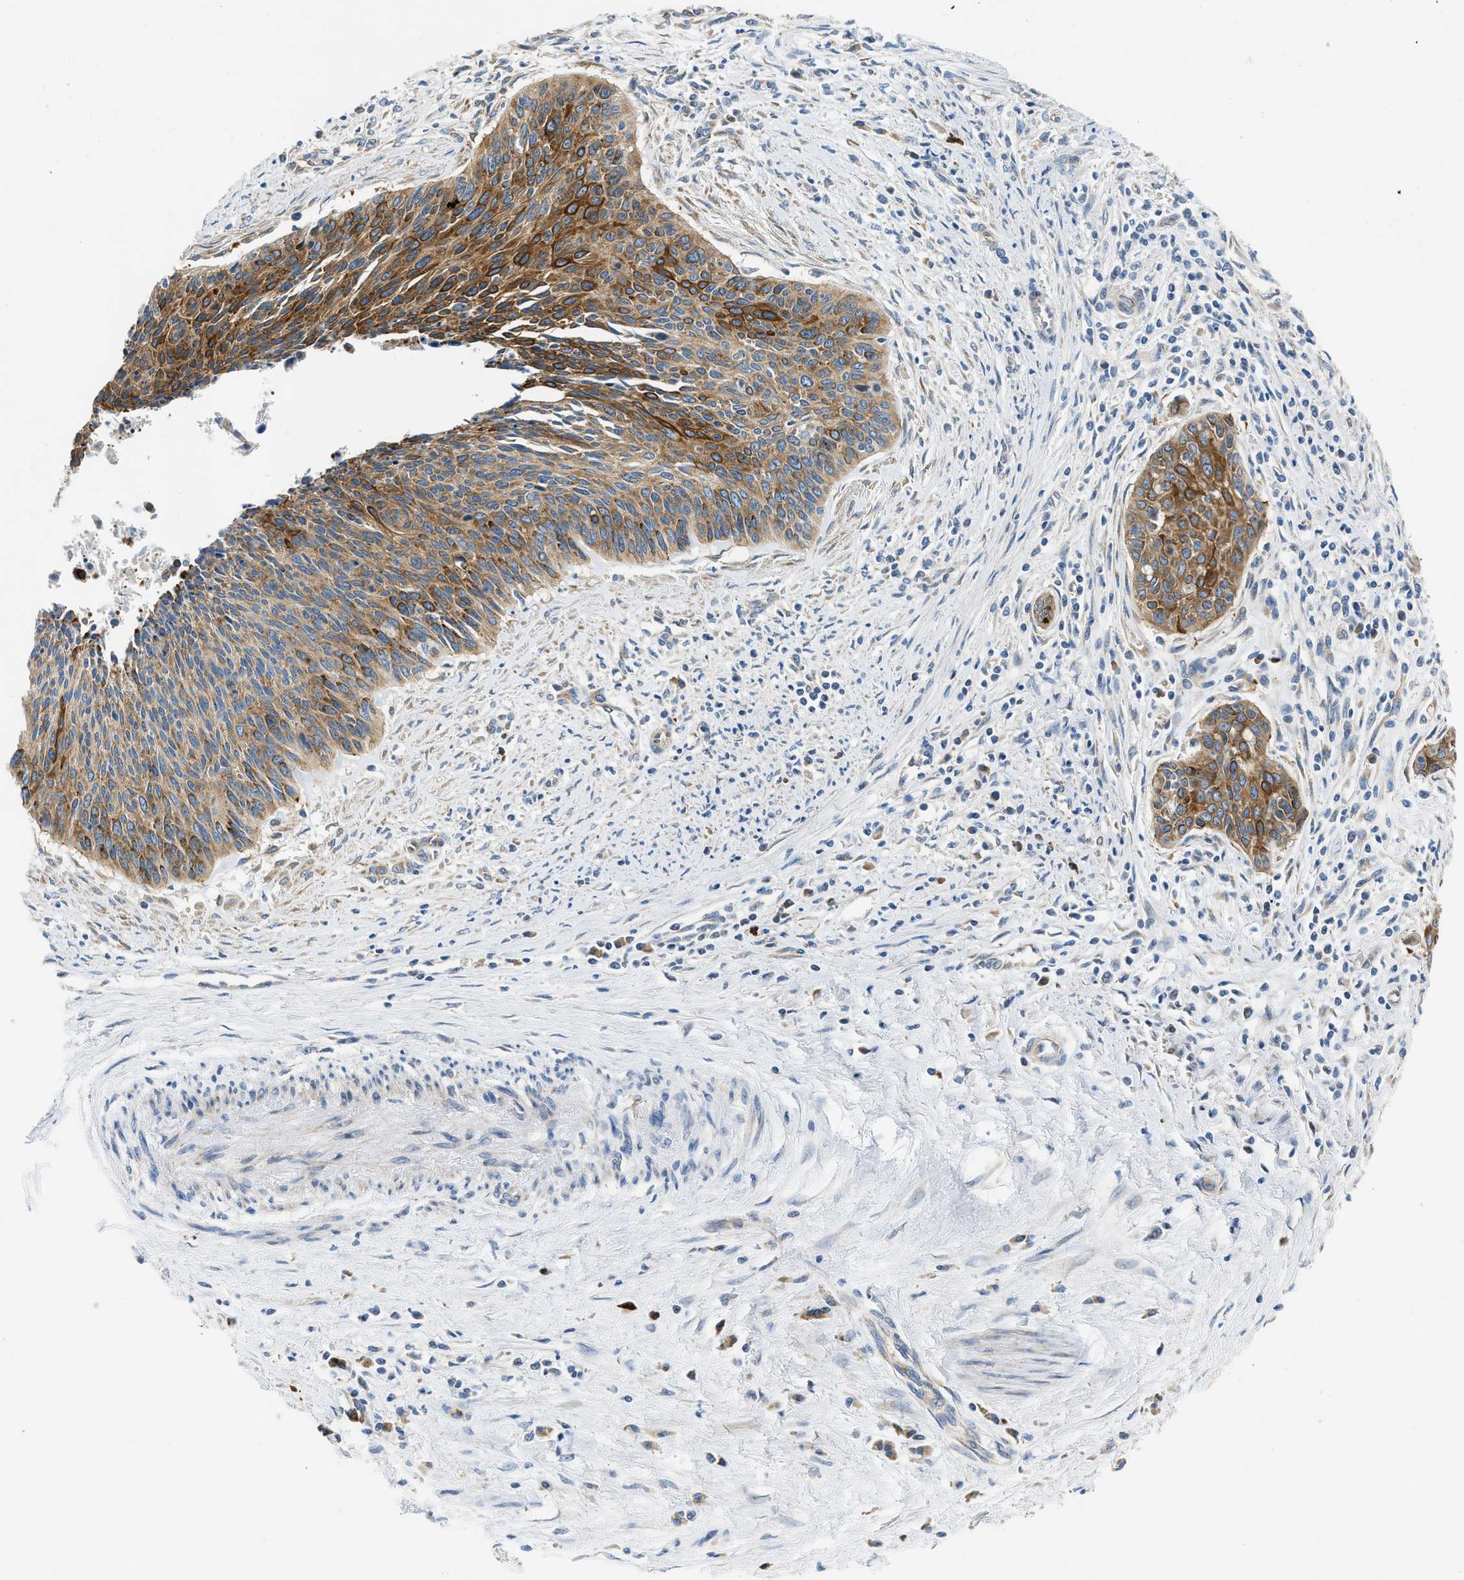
{"staining": {"intensity": "strong", "quantity": ">75%", "location": "cytoplasmic/membranous"}, "tissue": "cervical cancer", "cell_type": "Tumor cells", "image_type": "cancer", "snomed": [{"axis": "morphology", "description": "Squamous cell carcinoma, NOS"}, {"axis": "topography", "description": "Cervix"}], "caption": "Cervical cancer (squamous cell carcinoma) was stained to show a protein in brown. There is high levels of strong cytoplasmic/membranous expression in approximately >75% of tumor cells.", "gene": "CAMKK2", "patient": {"sex": "female", "age": 55}}